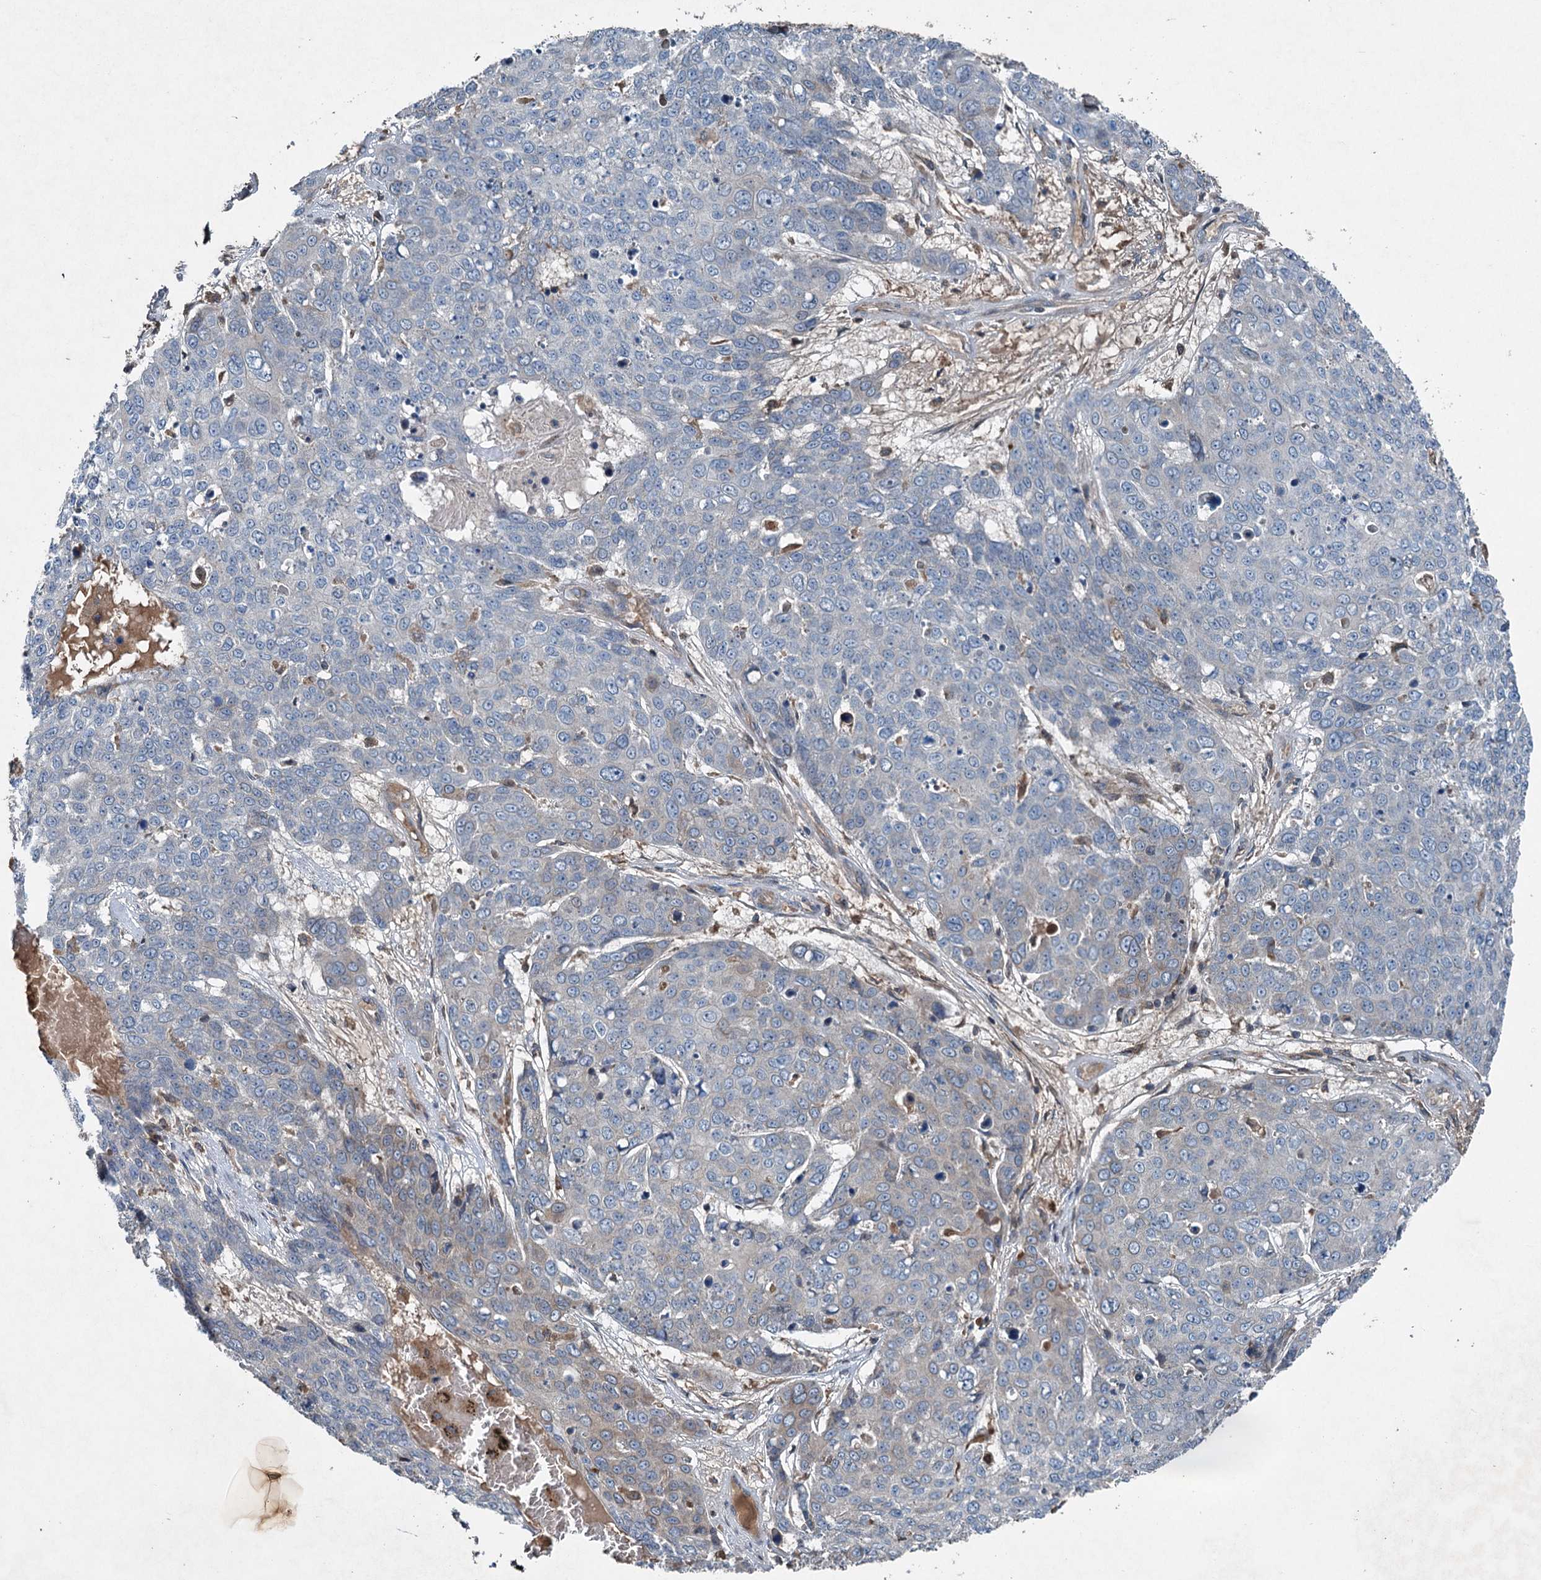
{"staining": {"intensity": "negative", "quantity": "none", "location": "none"}, "tissue": "skin cancer", "cell_type": "Tumor cells", "image_type": "cancer", "snomed": [{"axis": "morphology", "description": "Squamous cell carcinoma, NOS"}, {"axis": "topography", "description": "Skin"}], "caption": "Immunohistochemistry photomicrograph of neoplastic tissue: skin squamous cell carcinoma stained with DAB (3,3'-diaminobenzidine) shows no significant protein expression in tumor cells.", "gene": "TAPBPL", "patient": {"sex": "male", "age": 71}}